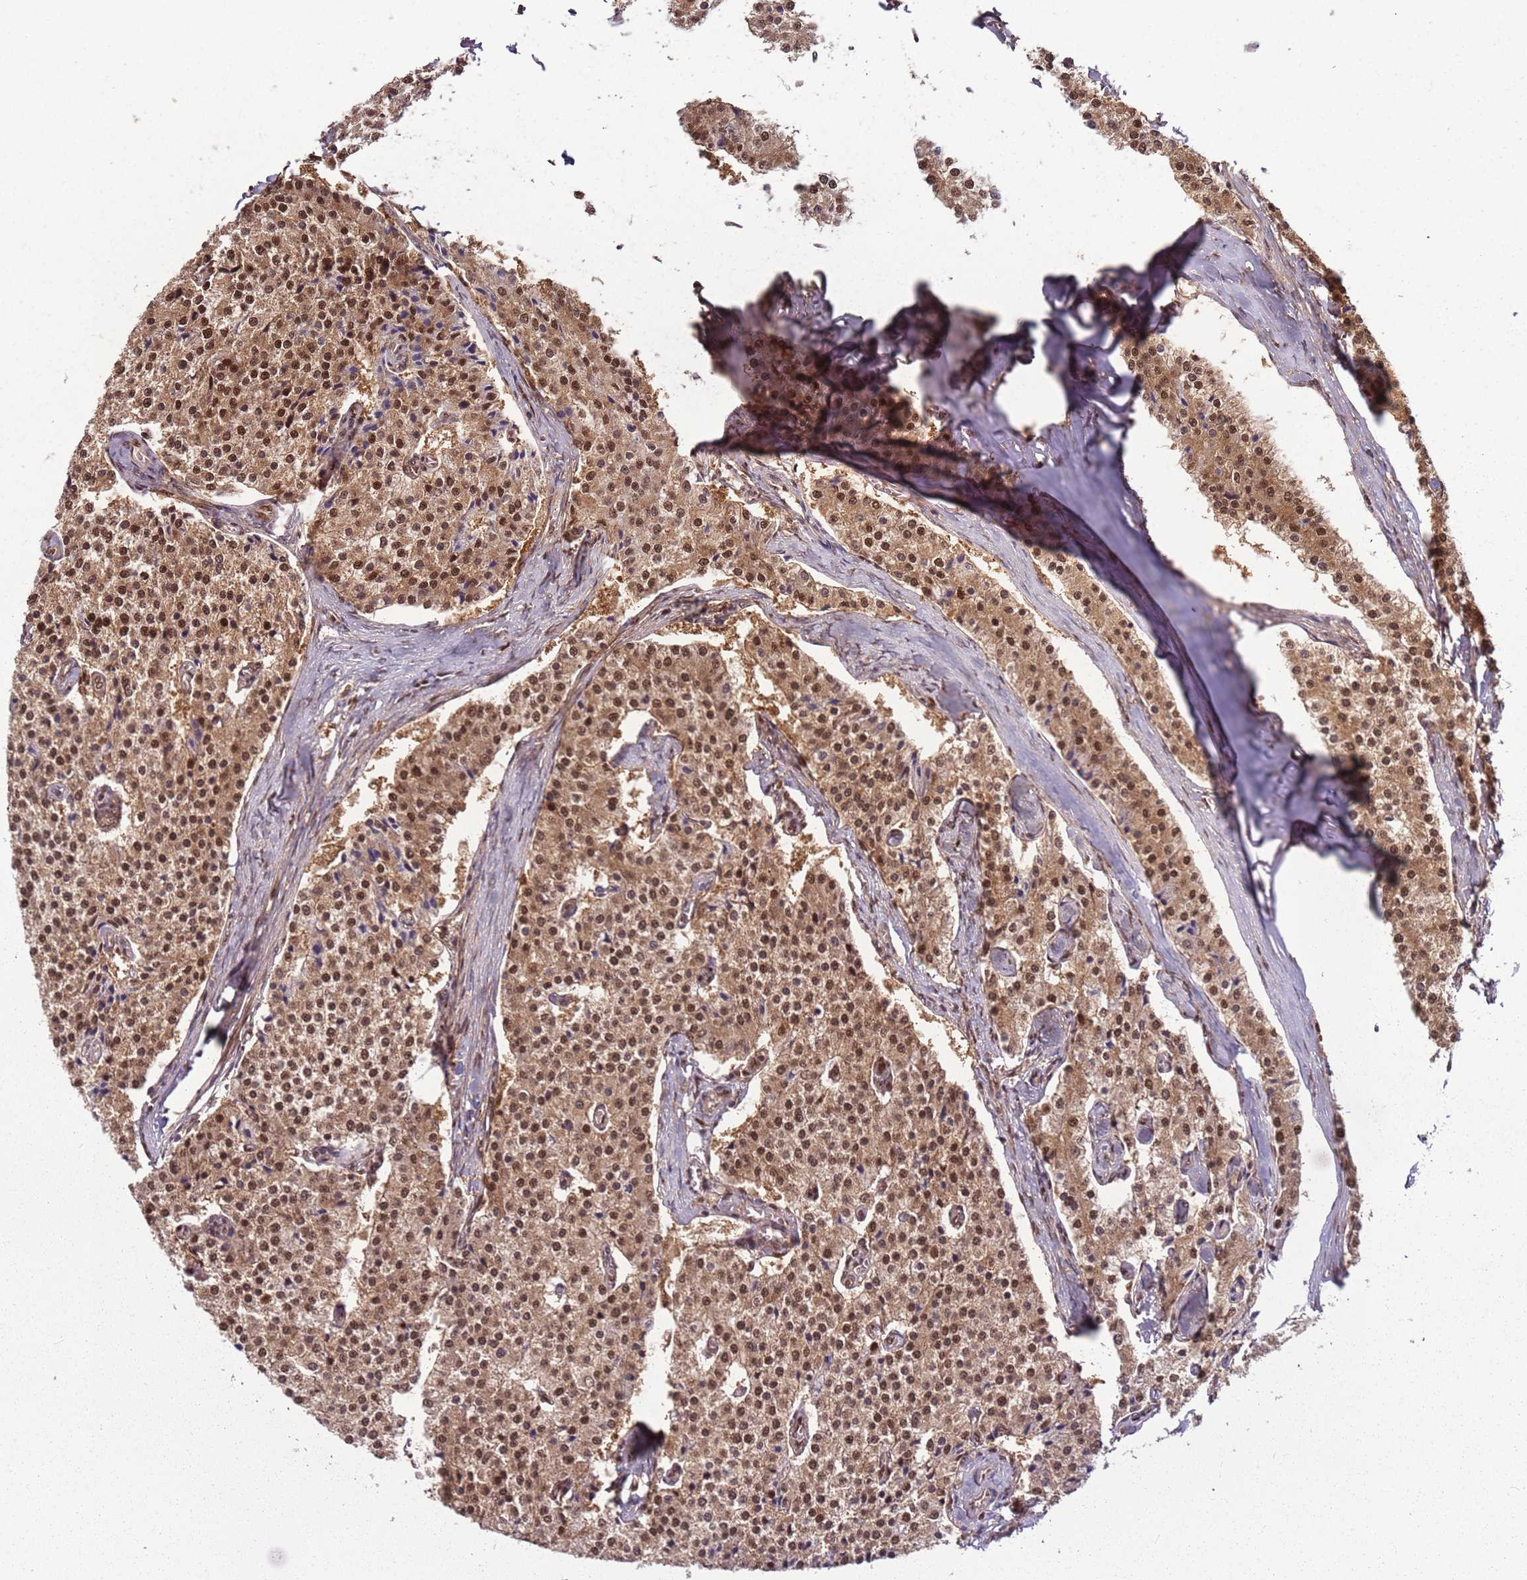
{"staining": {"intensity": "moderate", "quantity": ">75%", "location": "nuclear"}, "tissue": "carcinoid", "cell_type": "Tumor cells", "image_type": "cancer", "snomed": [{"axis": "morphology", "description": "Carcinoid, malignant, NOS"}, {"axis": "topography", "description": "Colon"}], "caption": "About >75% of tumor cells in carcinoid reveal moderate nuclear protein staining as visualized by brown immunohistochemical staining.", "gene": "PGLS", "patient": {"sex": "female", "age": 52}}